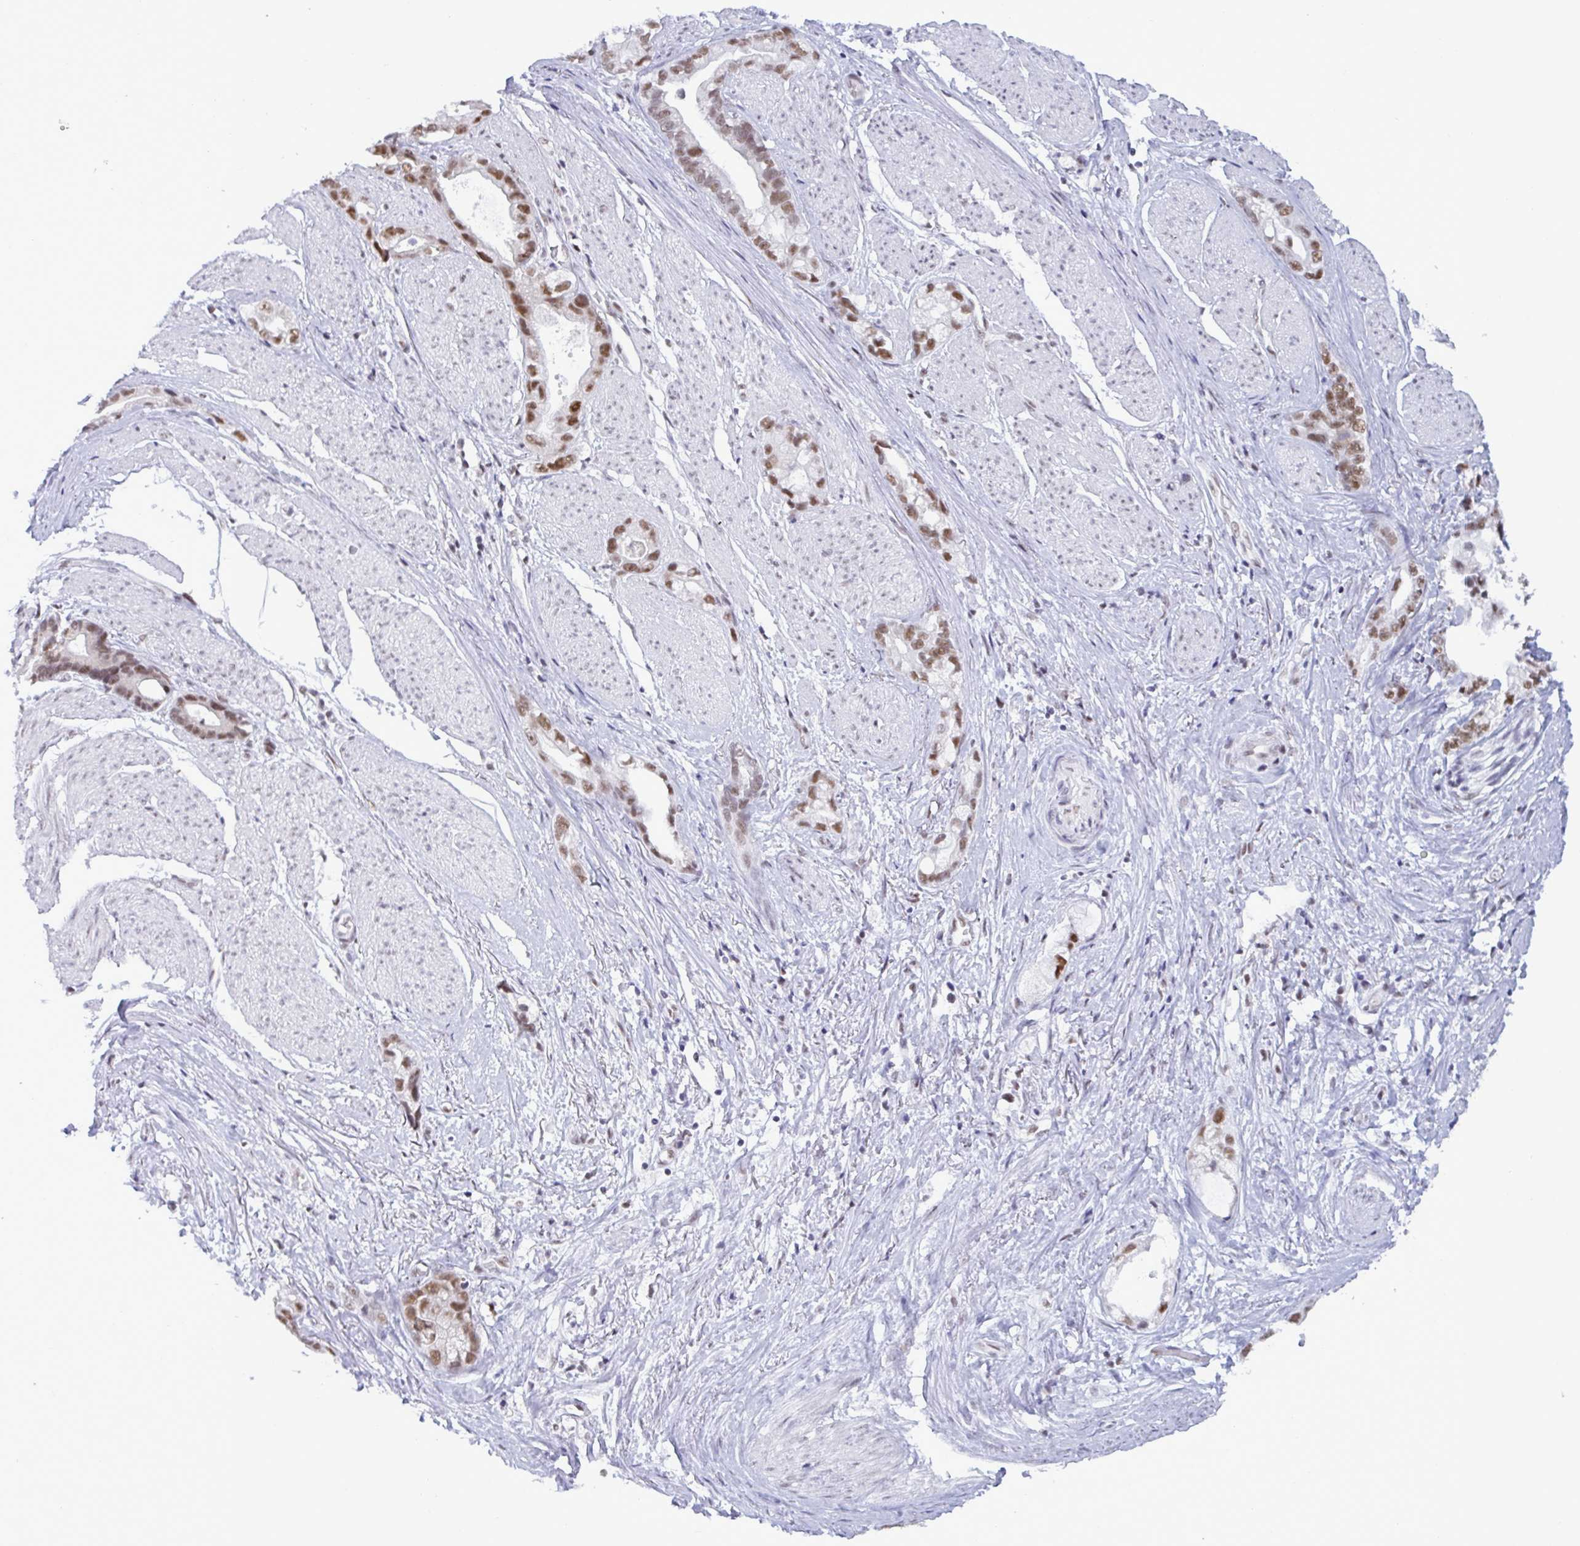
{"staining": {"intensity": "moderate", "quantity": ">75%", "location": "nuclear"}, "tissue": "stomach cancer", "cell_type": "Tumor cells", "image_type": "cancer", "snomed": [{"axis": "morphology", "description": "Adenocarcinoma, NOS"}, {"axis": "topography", "description": "Stomach"}], "caption": "Brown immunohistochemical staining in human stomach cancer (adenocarcinoma) reveals moderate nuclear positivity in about >75% of tumor cells.", "gene": "PPP1R10", "patient": {"sex": "male", "age": 55}}